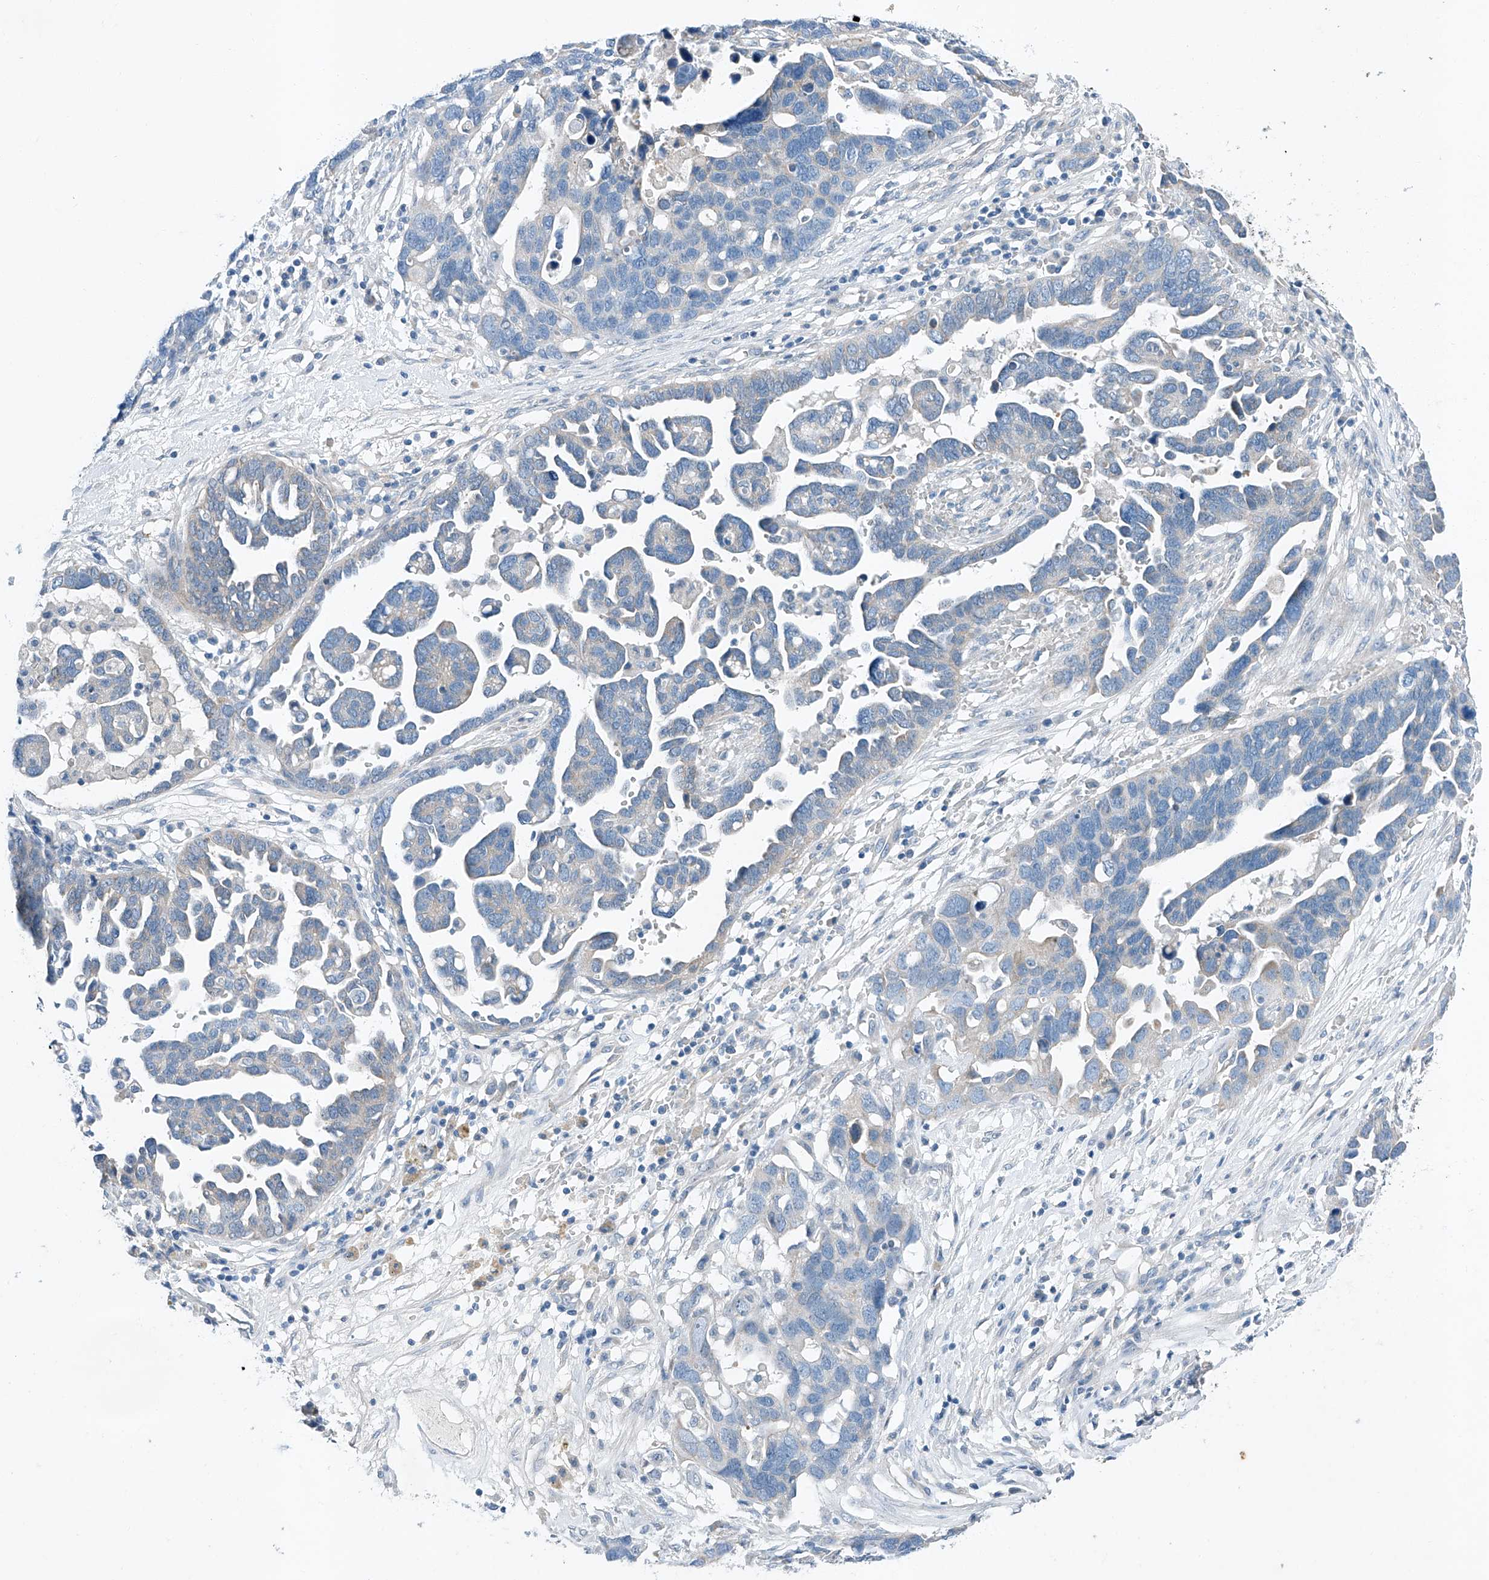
{"staining": {"intensity": "negative", "quantity": "none", "location": "none"}, "tissue": "ovarian cancer", "cell_type": "Tumor cells", "image_type": "cancer", "snomed": [{"axis": "morphology", "description": "Cystadenocarcinoma, serous, NOS"}, {"axis": "topography", "description": "Ovary"}], "caption": "A micrograph of serous cystadenocarcinoma (ovarian) stained for a protein displays no brown staining in tumor cells.", "gene": "MDGA1", "patient": {"sex": "female", "age": 54}}